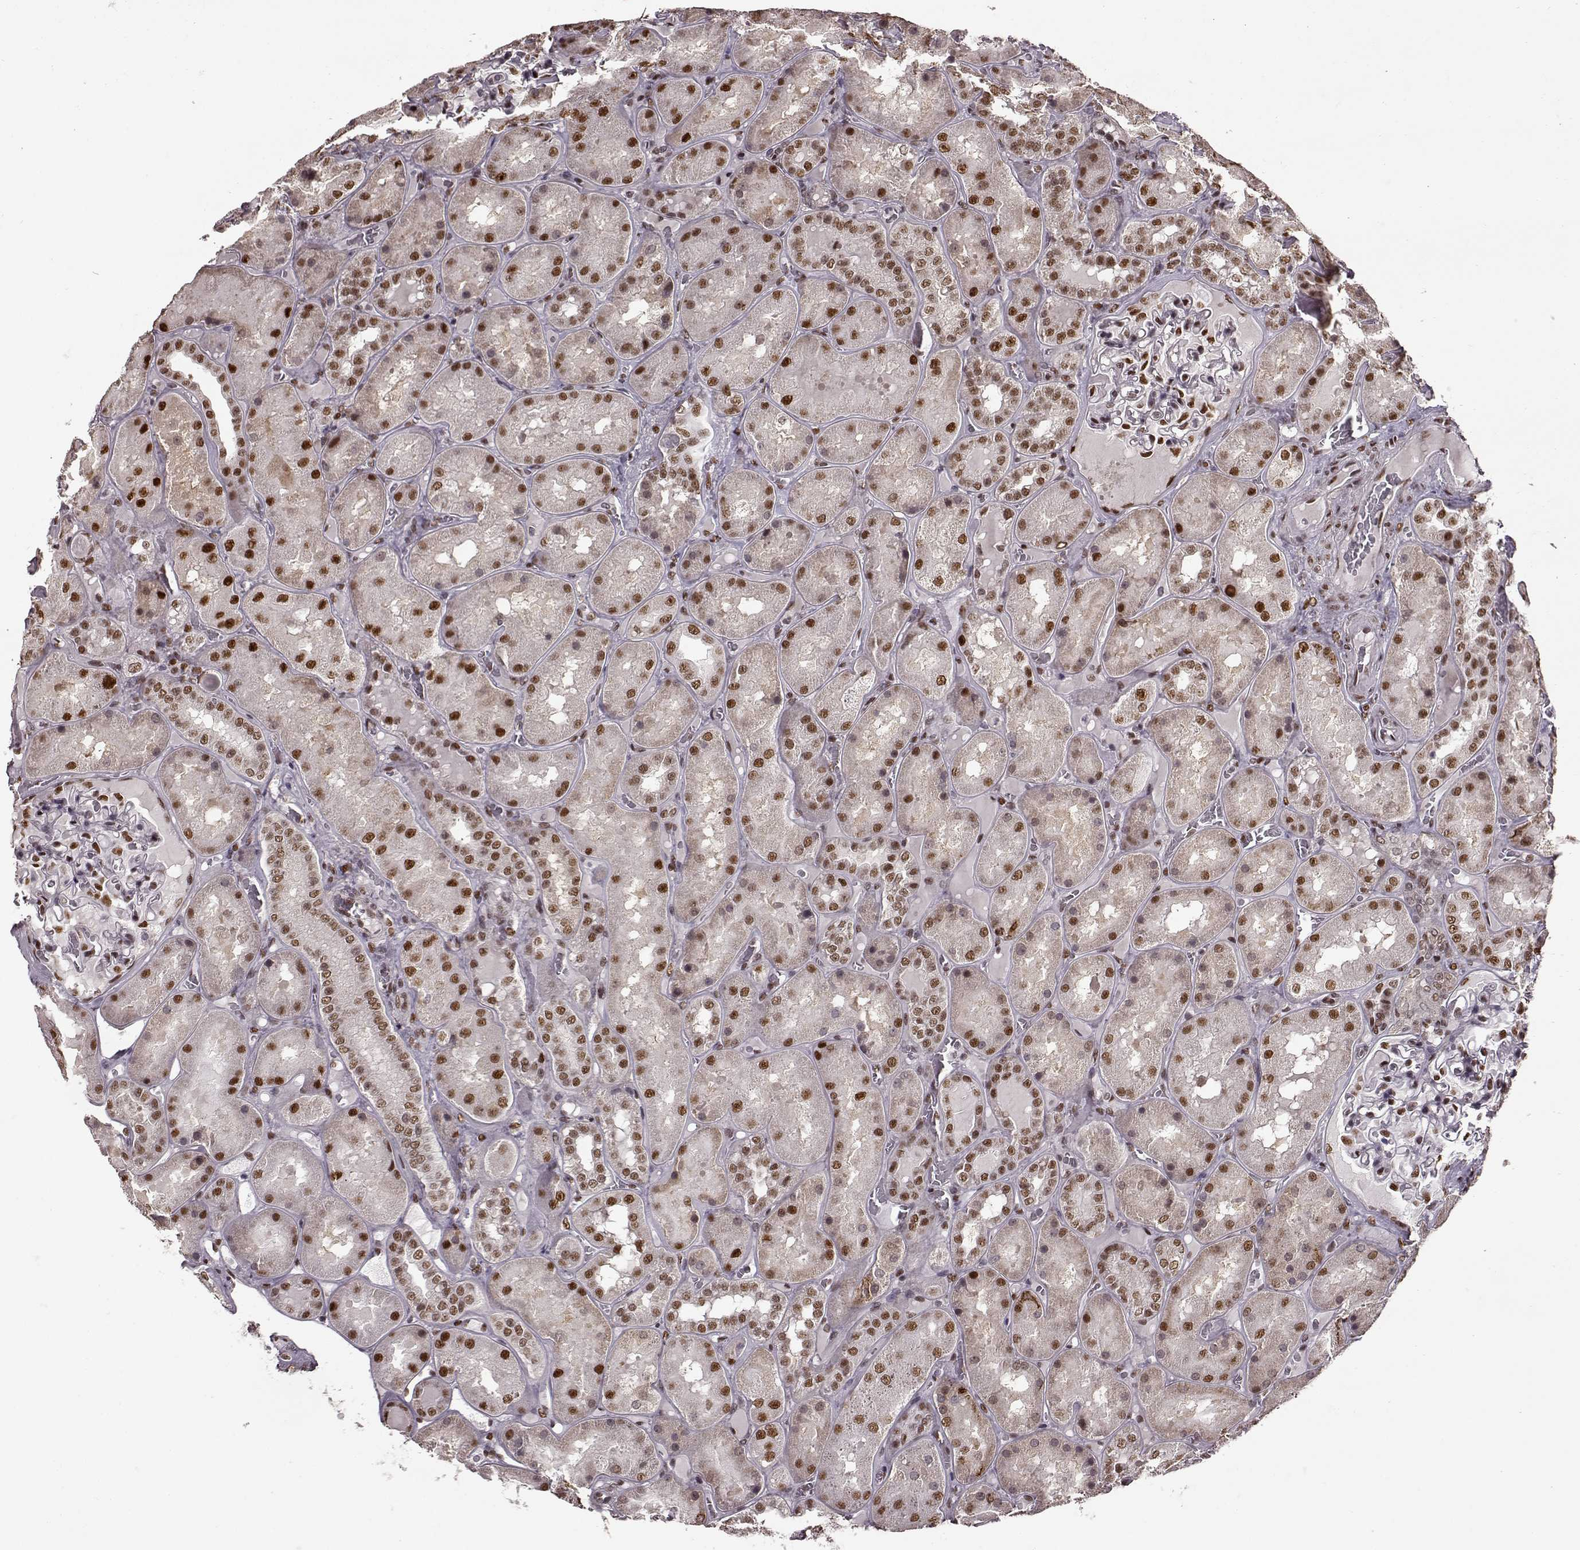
{"staining": {"intensity": "moderate", "quantity": "25%-75%", "location": "nuclear"}, "tissue": "kidney", "cell_type": "Cells in glomeruli", "image_type": "normal", "snomed": [{"axis": "morphology", "description": "Normal tissue, NOS"}, {"axis": "topography", "description": "Kidney"}], "caption": "IHC photomicrograph of benign kidney stained for a protein (brown), which reveals medium levels of moderate nuclear positivity in about 25%-75% of cells in glomeruli.", "gene": "FTO", "patient": {"sex": "male", "age": 73}}